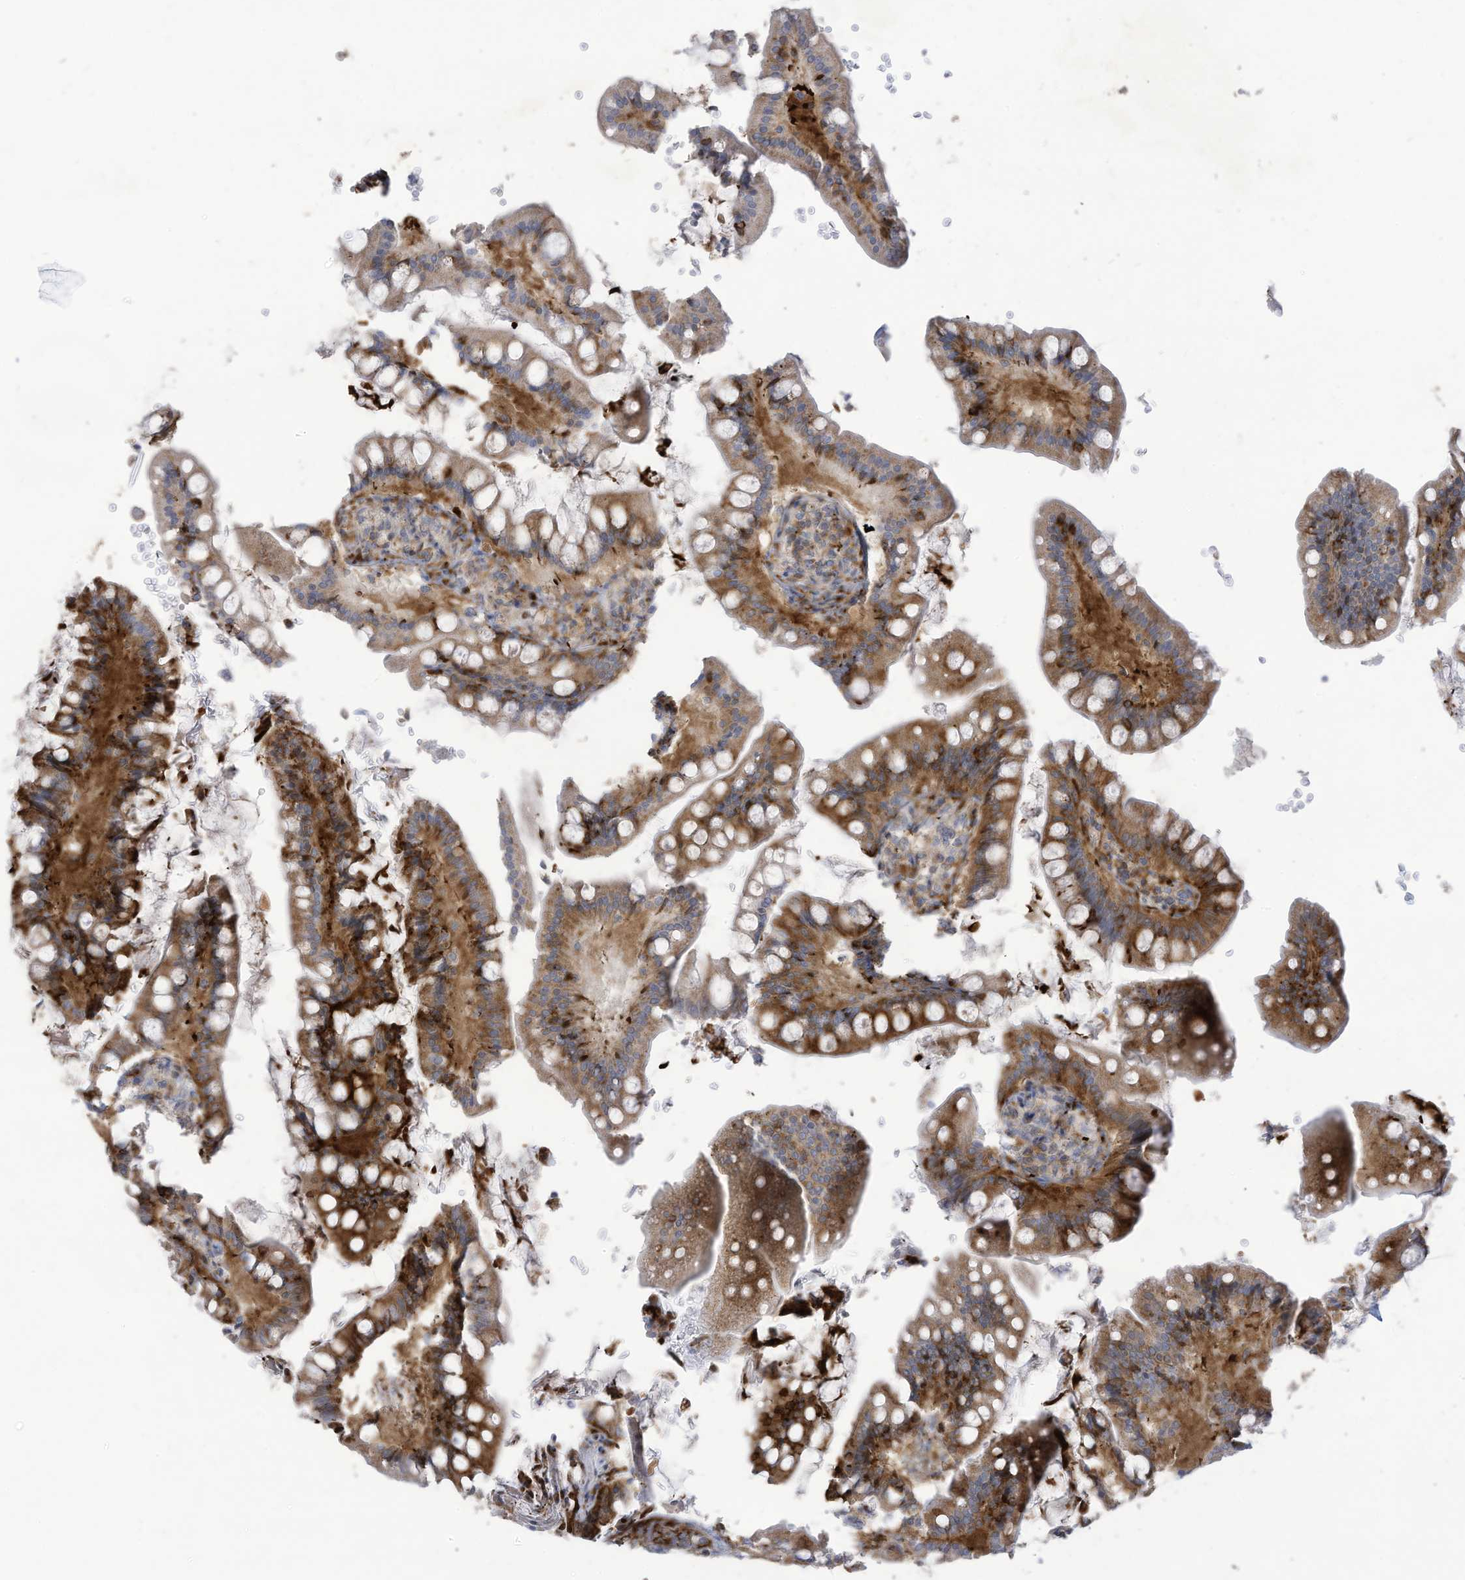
{"staining": {"intensity": "strong", "quantity": "25%-75%", "location": "cytoplasmic/membranous"}, "tissue": "small intestine", "cell_type": "Glandular cells", "image_type": "normal", "snomed": [{"axis": "morphology", "description": "Normal tissue, NOS"}, {"axis": "topography", "description": "Small intestine"}], "caption": "Glandular cells reveal strong cytoplasmic/membranous staining in about 25%-75% of cells in benign small intestine. (Brightfield microscopy of DAB IHC at high magnification).", "gene": "THNSL2", "patient": {"sex": "male", "age": 7}}